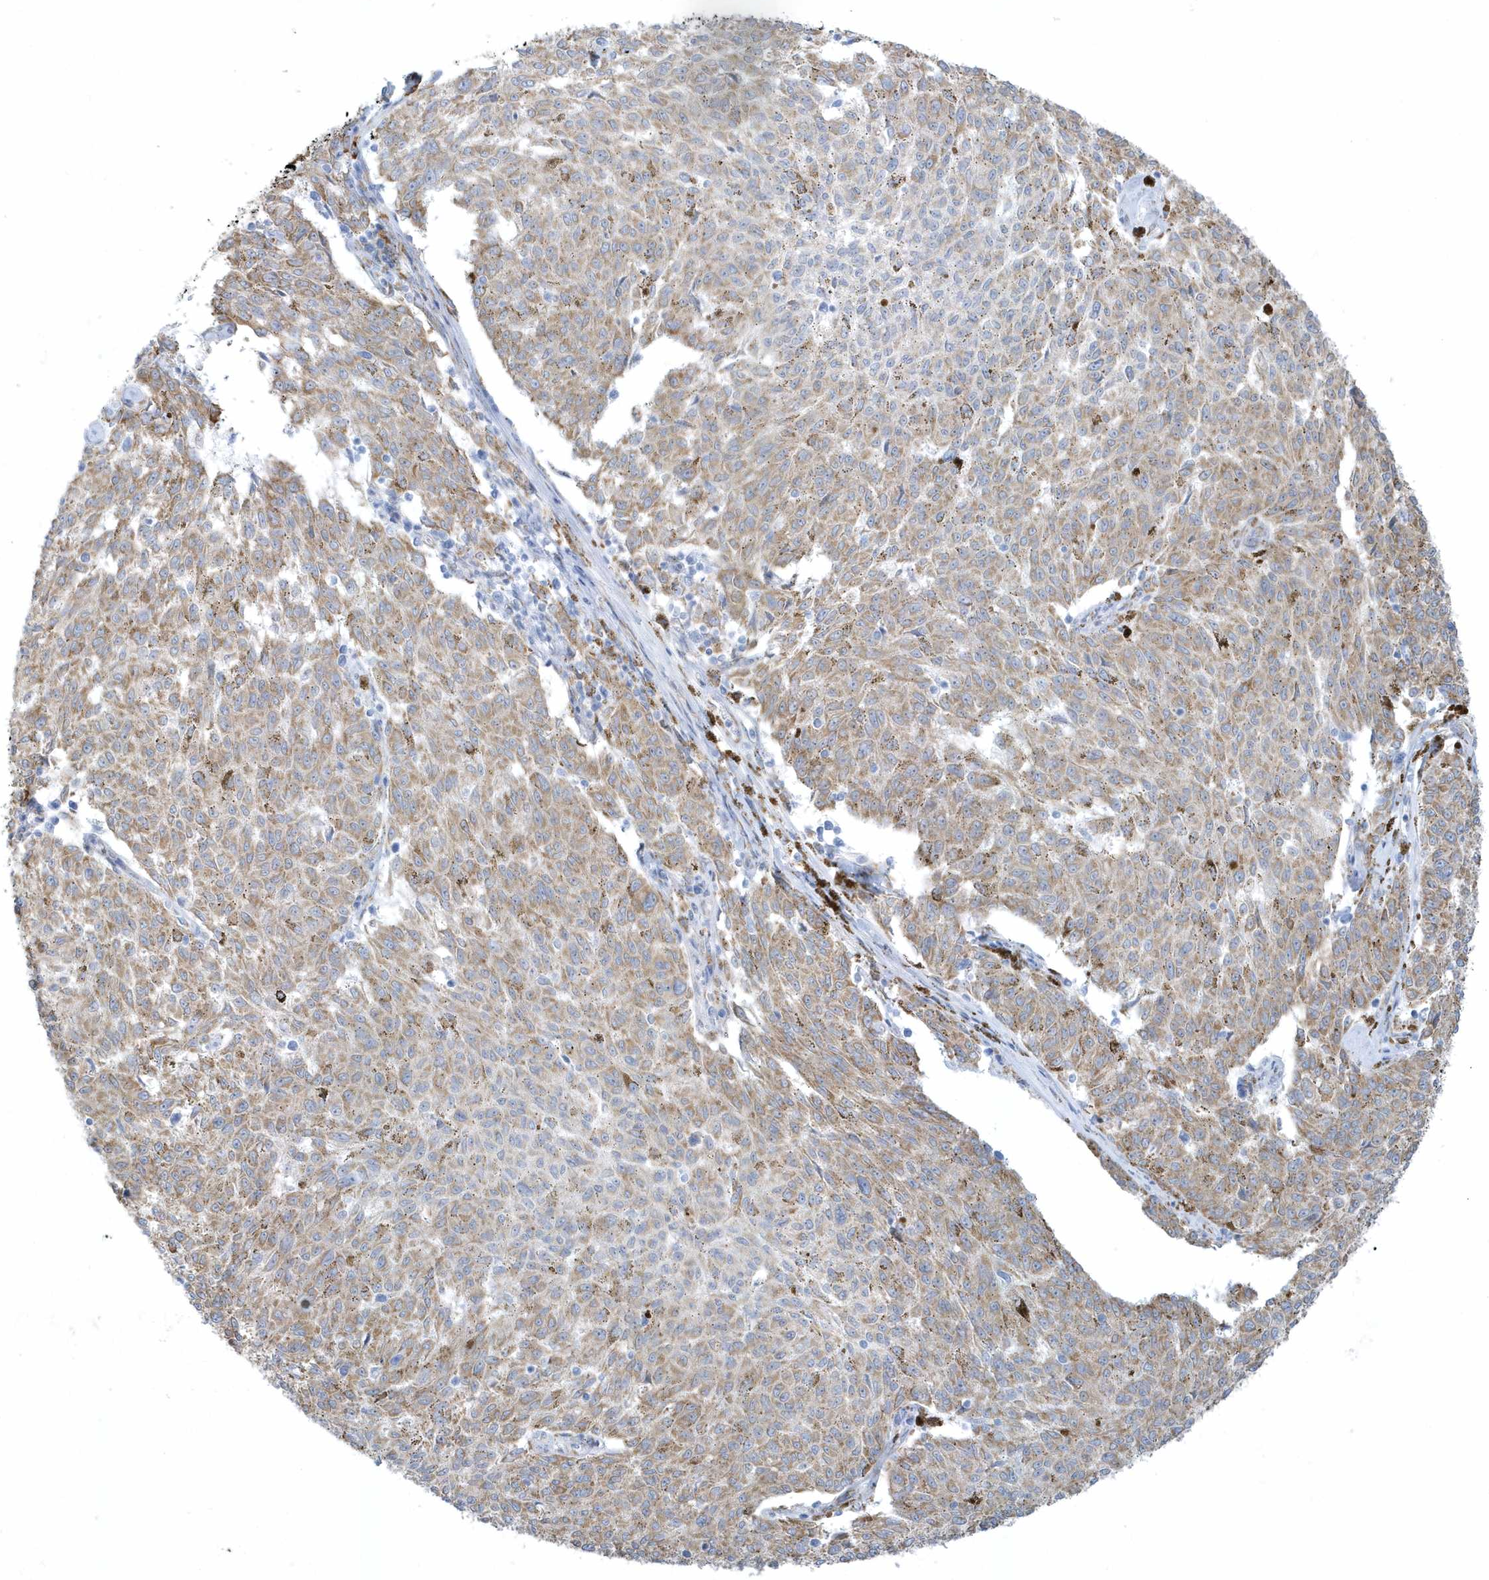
{"staining": {"intensity": "weak", "quantity": ">75%", "location": "cytoplasmic/membranous"}, "tissue": "melanoma", "cell_type": "Tumor cells", "image_type": "cancer", "snomed": [{"axis": "morphology", "description": "Malignant melanoma, NOS"}, {"axis": "topography", "description": "Skin"}], "caption": "IHC (DAB (3,3'-diaminobenzidine)) staining of malignant melanoma demonstrates weak cytoplasmic/membranous protein expression in about >75% of tumor cells.", "gene": "DCAF1", "patient": {"sex": "female", "age": 72}}